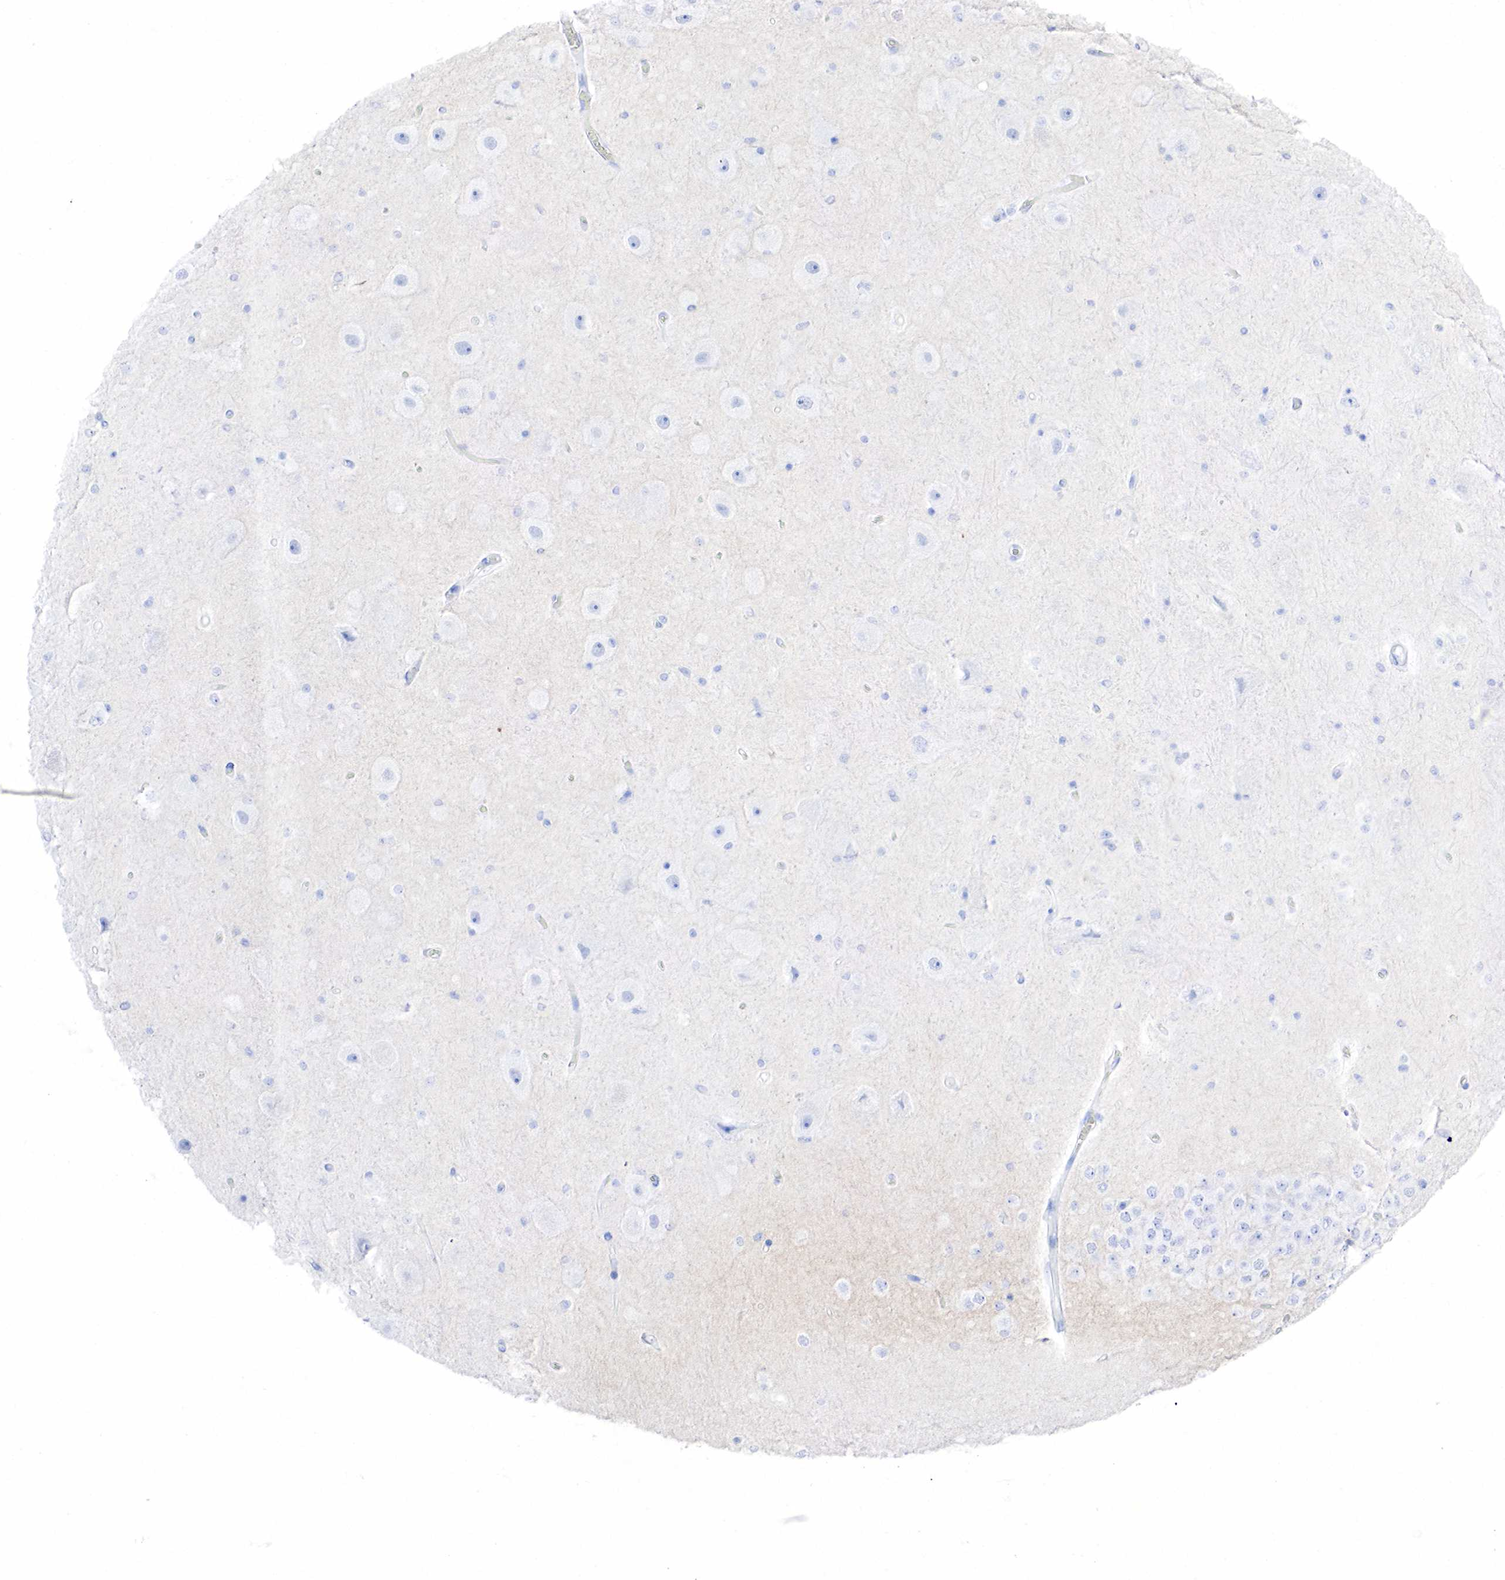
{"staining": {"intensity": "negative", "quantity": "none", "location": "none"}, "tissue": "hippocampus", "cell_type": "Glial cells", "image_type": "normal", "snomed": [{"axis": "morphology", "description": "Normal tissue, NOS"}, {"axis": "topography", "description": "Hippocampus"}], "caption": "Histopathology image shows no significant protein expression in glial cells of normal hippocampus. (DAB immunohistochemistry (IHC) with hematoxylin counter stain).", "gene": "INHA", "patient": {"sex": "female", "age": 54}}